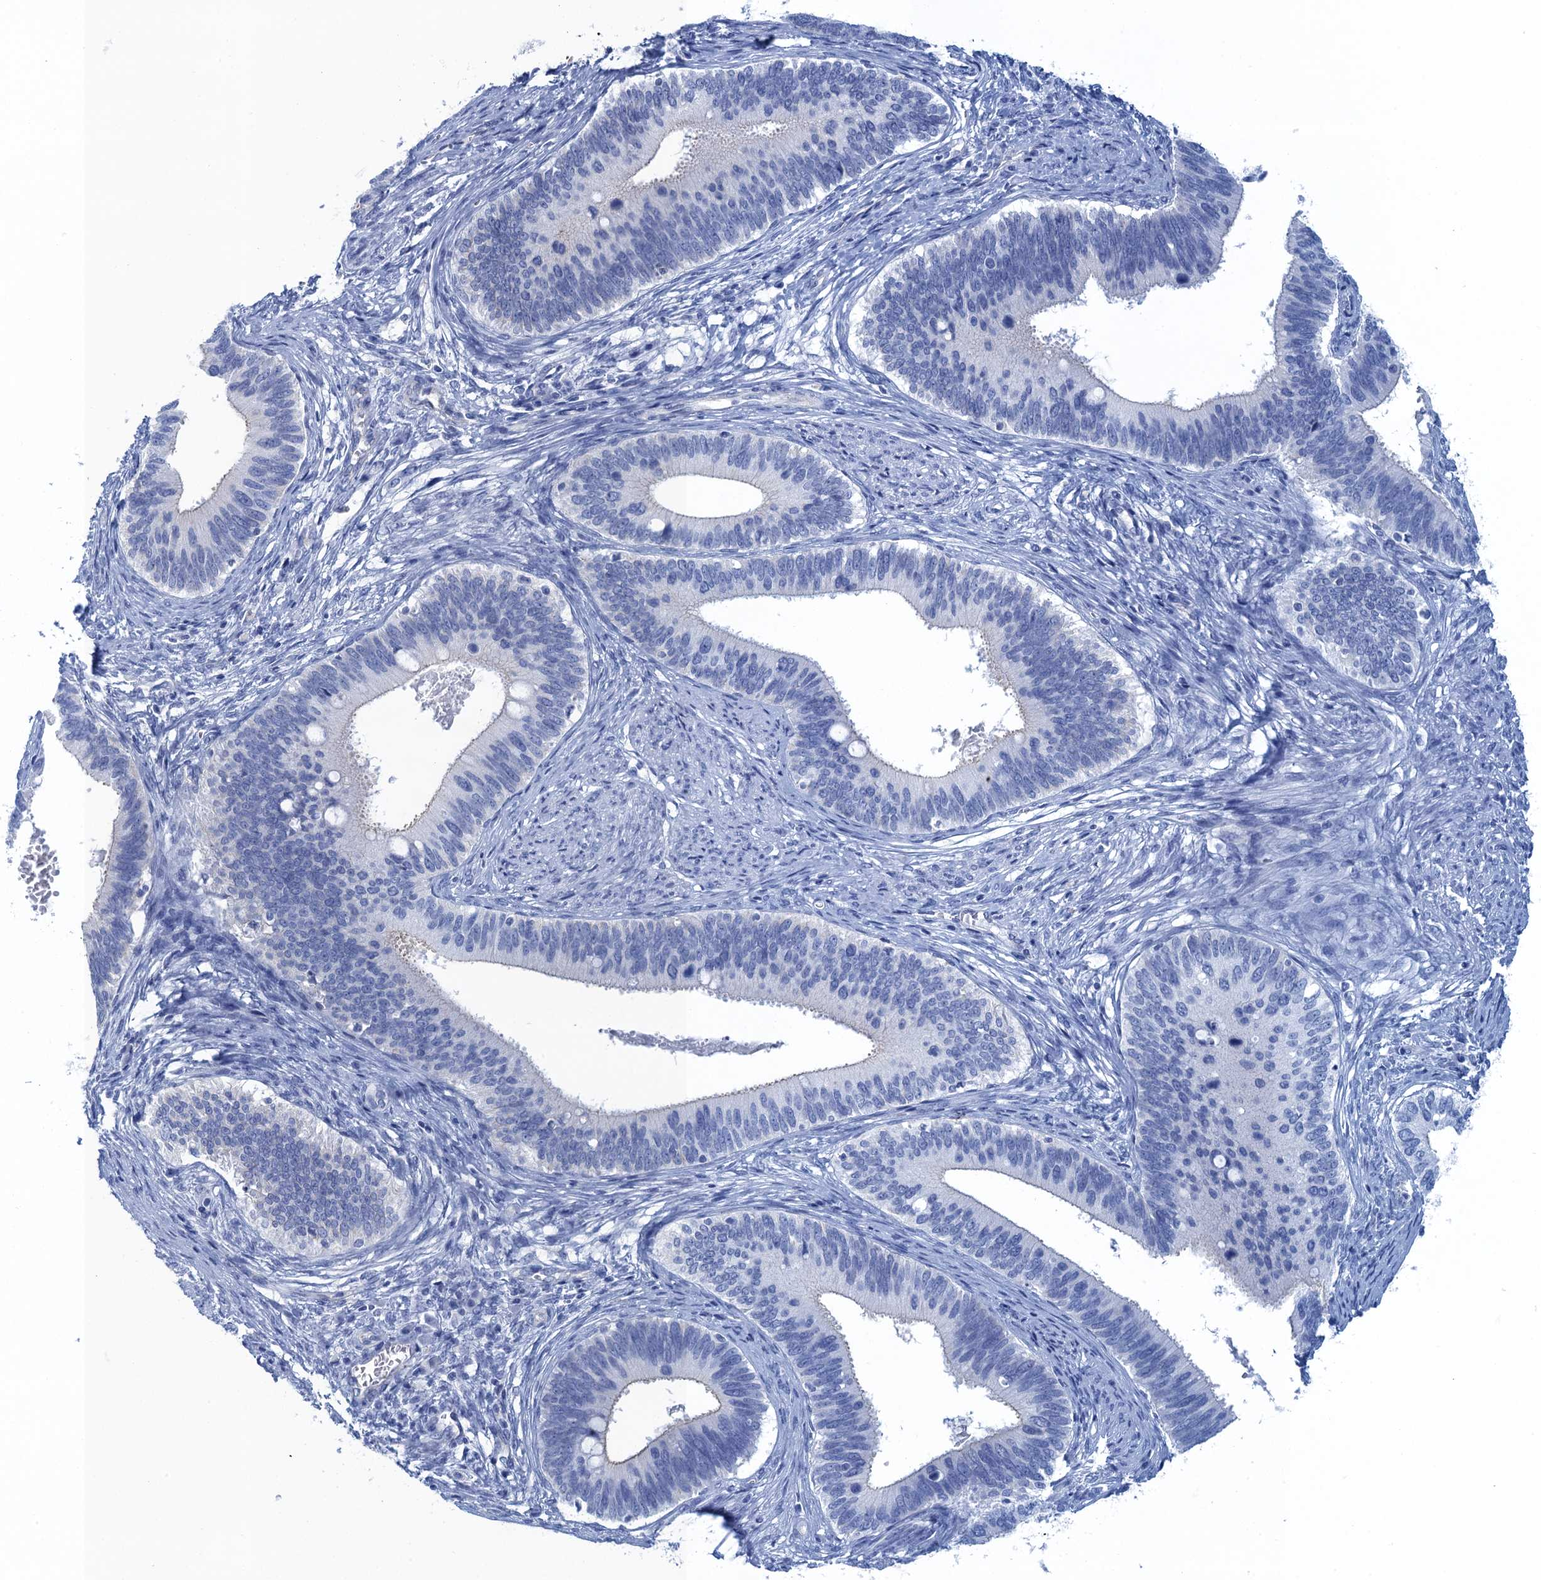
{"staining": {"intensity": "negative", "quantity": "none", "location": "none"}, "tissue": "cervical cancer", "cell_type": "Tumor cells", "image_type": "cancer", "snomed": [{"axis": "morphology", "description": "Adenocarcinoma, NOS"}, {"axis": "topography", "description": "Cervix"}], "caption": "IHC image of cervical adenocarcinoma stained for a protein (brown), which displays no positivity in tumor cells. (DAB immunohistochemistry (IHC) visualized using brightfield microscopy, high magnification).", "gene": "CALML5", "patient": {"sex": "female", "age": 42}}